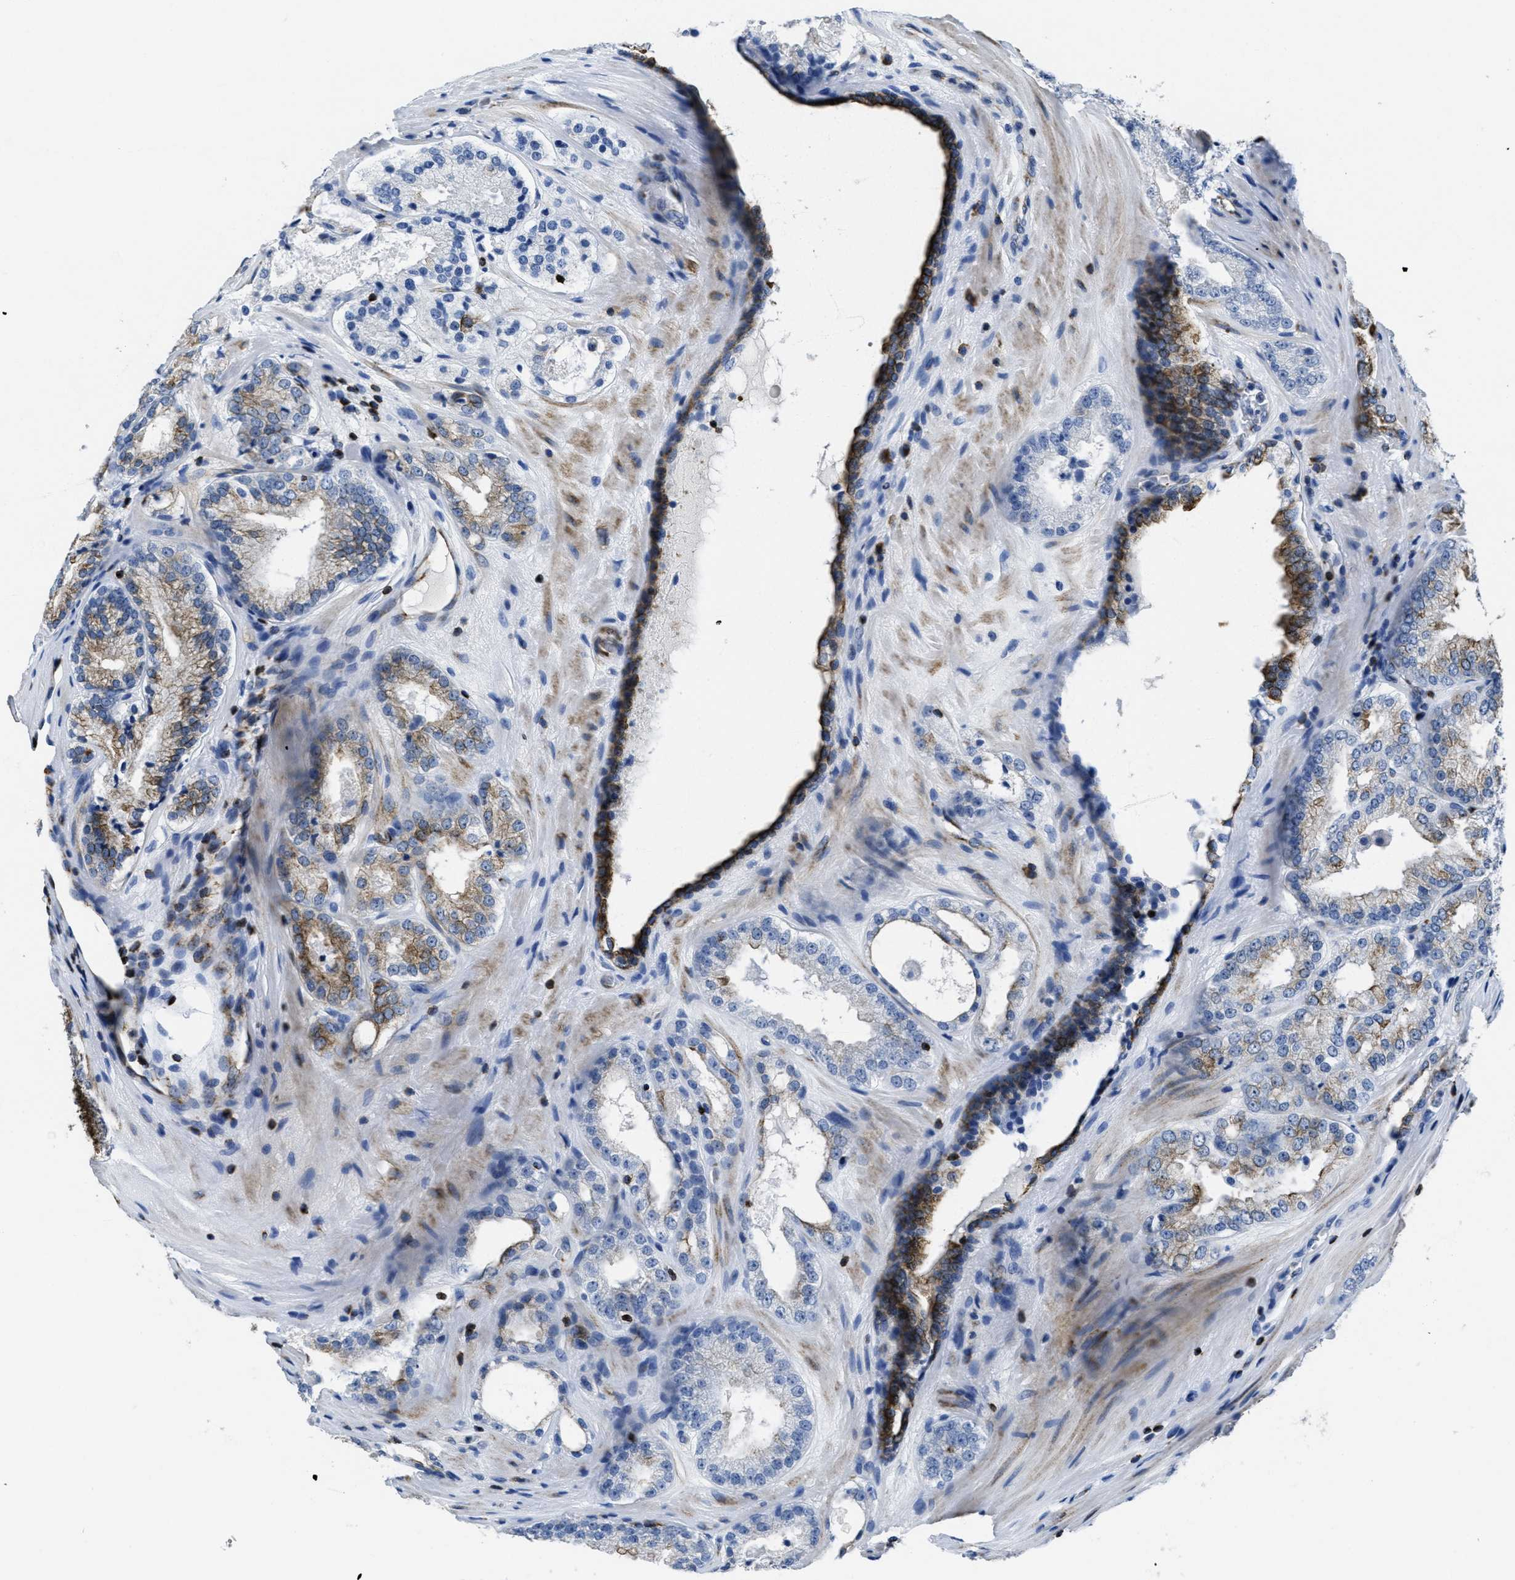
{"staining": {"intensity": "moderate", "quantity": "25%-75%", "location": "cytoplasmic/membranous"}, "tissue": "prostate cancer", "cell_type": "Tumor cells", "image_type": "cancer", "snomed": [{"axis": "morphology", "description": "Adenocarcinoma, High grade"}, {"axis": "topography", "description": "Prostate"}], "caption": "Prostate adenocarcinoma (high-grade) stained for a protein shows moderate cytoplasmic/membranous positivity in tumor cells.", "gene": "ITGA3", "patient": {"sex": "male", "age": 65}}